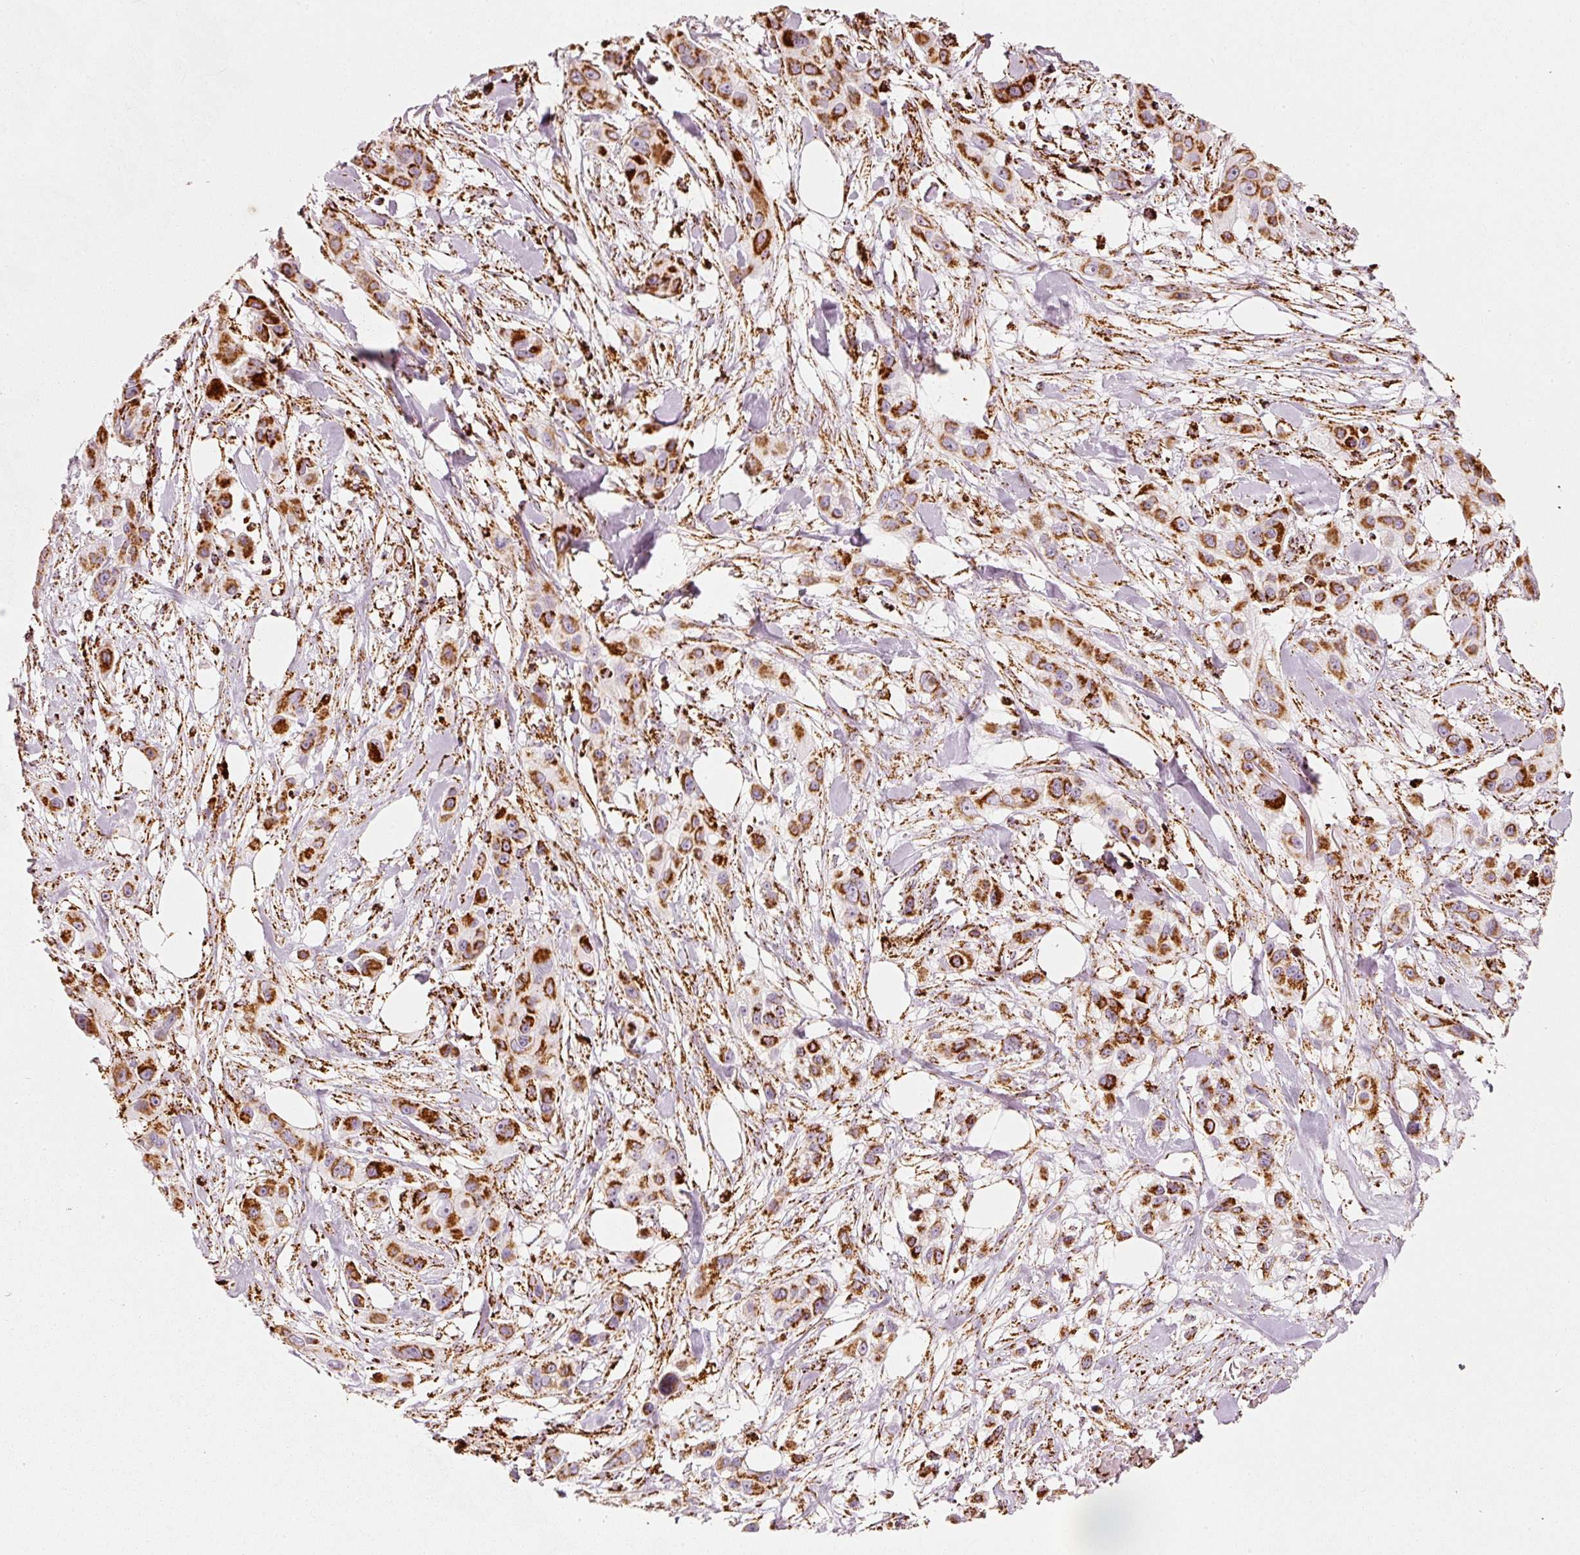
{"staining": {"intensity": "strong", "quantity": ">75%", "location": "cytoplasmic/membranous"}, "tissue": "skin cancer", "cell_type": "Tumor cells", "image_type": "cancer", "snomed": [{"axis": "morphology", "description": "Squamous cell carcinoma, NOS"}, {"axis": "topography", "description": "Skin"}], "caption": "Skin cancer (squamous cell carcinoma) stained with a brown dye exhibits strong cytoplasmic/membranous positive positivity in approximately >75% of tumor cells.", "gene": "MT-CO2", "patient": {"sex": "male", "age": 63}}